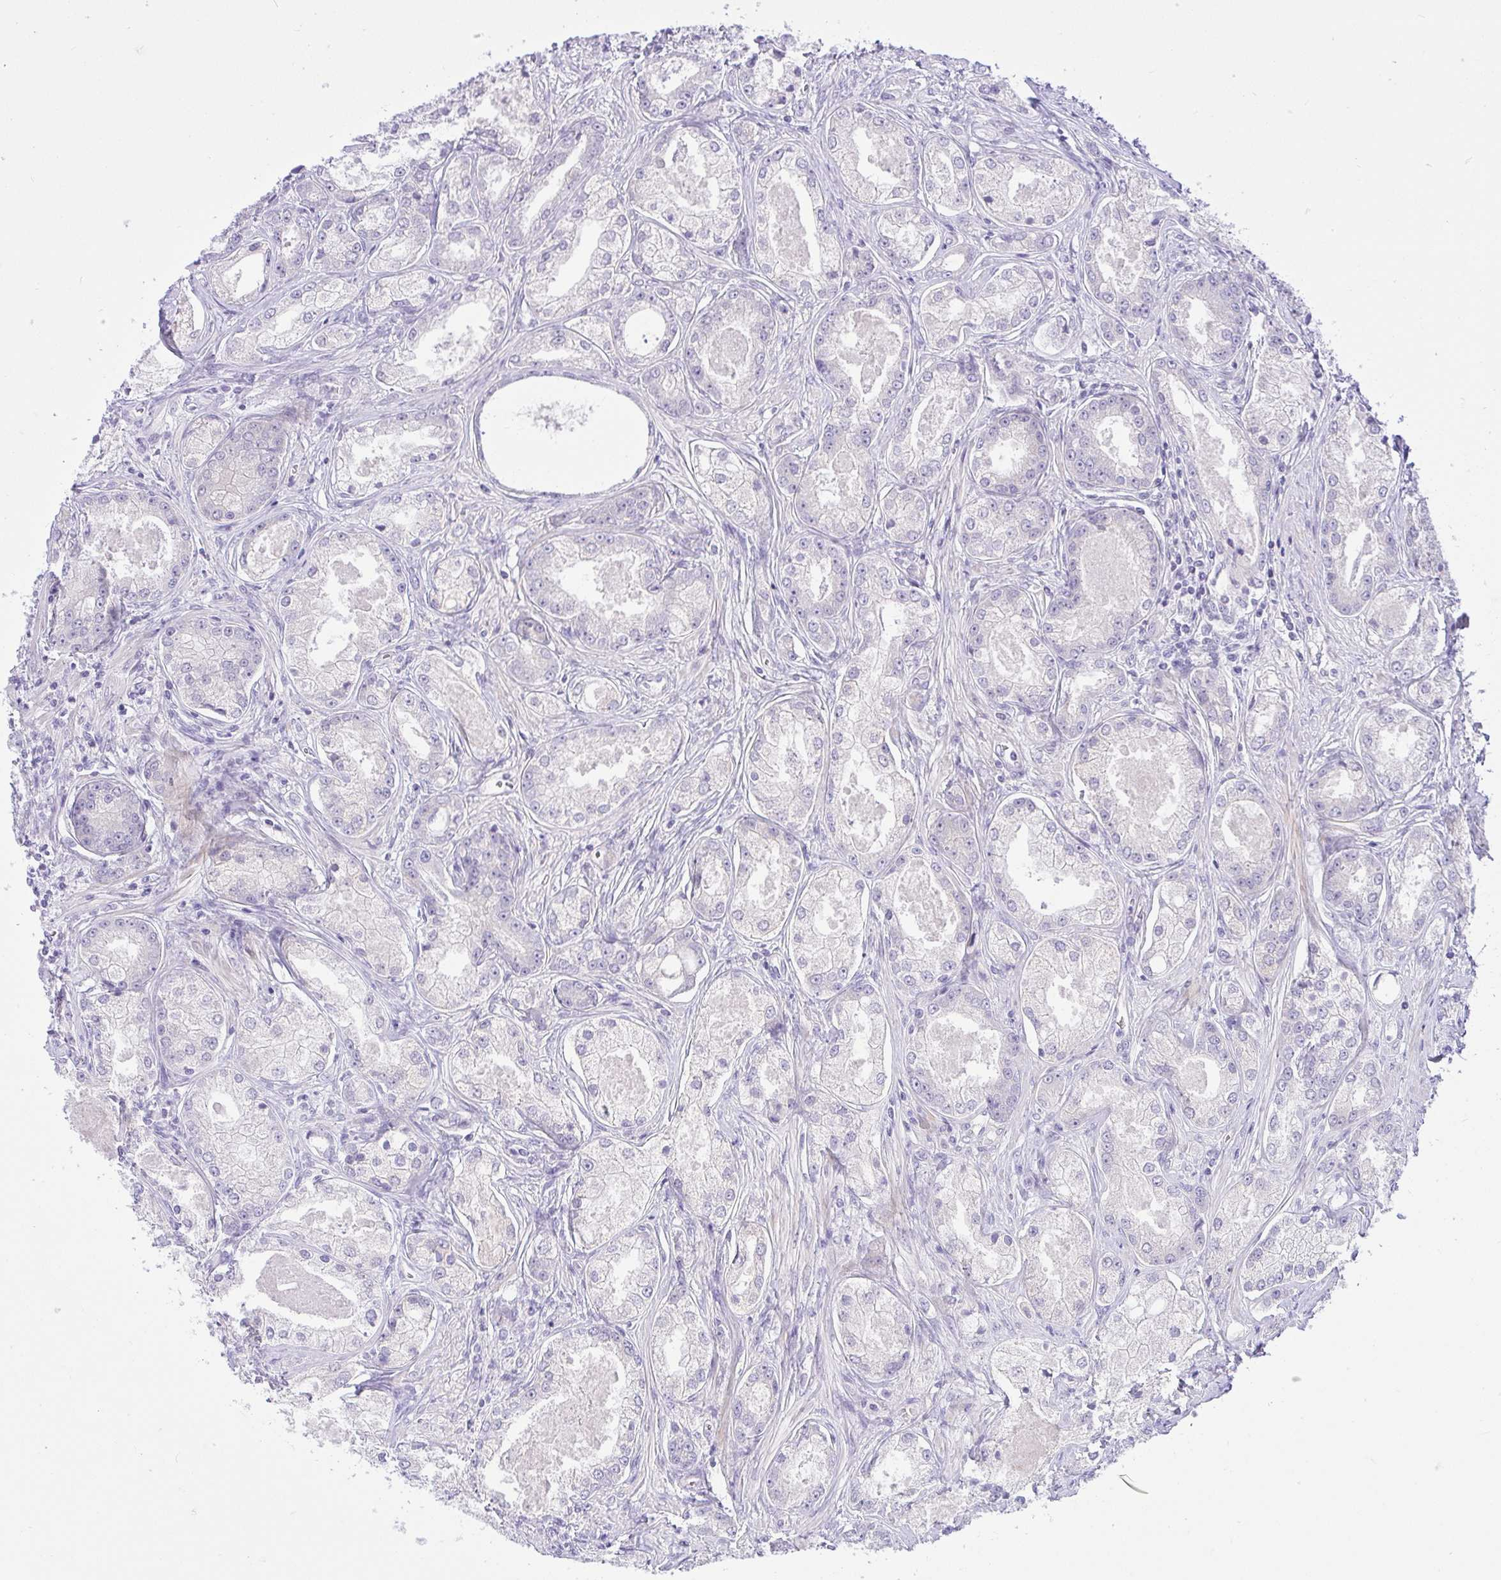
{"staining": {"intensity": "negative", "quantity": "none", "location": "none"}, "tissue": "prostate cancer", "cell_type": "Tumor cells", "image_type": "cancer", "snomed": [{"axis": "morphology", "description": "Adenocarcinoma, Low grade"}, {"axis": "topography", "description": "Prostate"}], "caption": "The image displays no significant staining in tumor cells of adenocarcinoma (low-grade) (prostate). Brightfield microscopy of IHC stained with DAB (3,3'-diaminobenzidine) (brown) and hematoxylin (blue), captured at high magnification.", "gene": "ZNF101", "patient": {"sex": "male", "age": 68}}